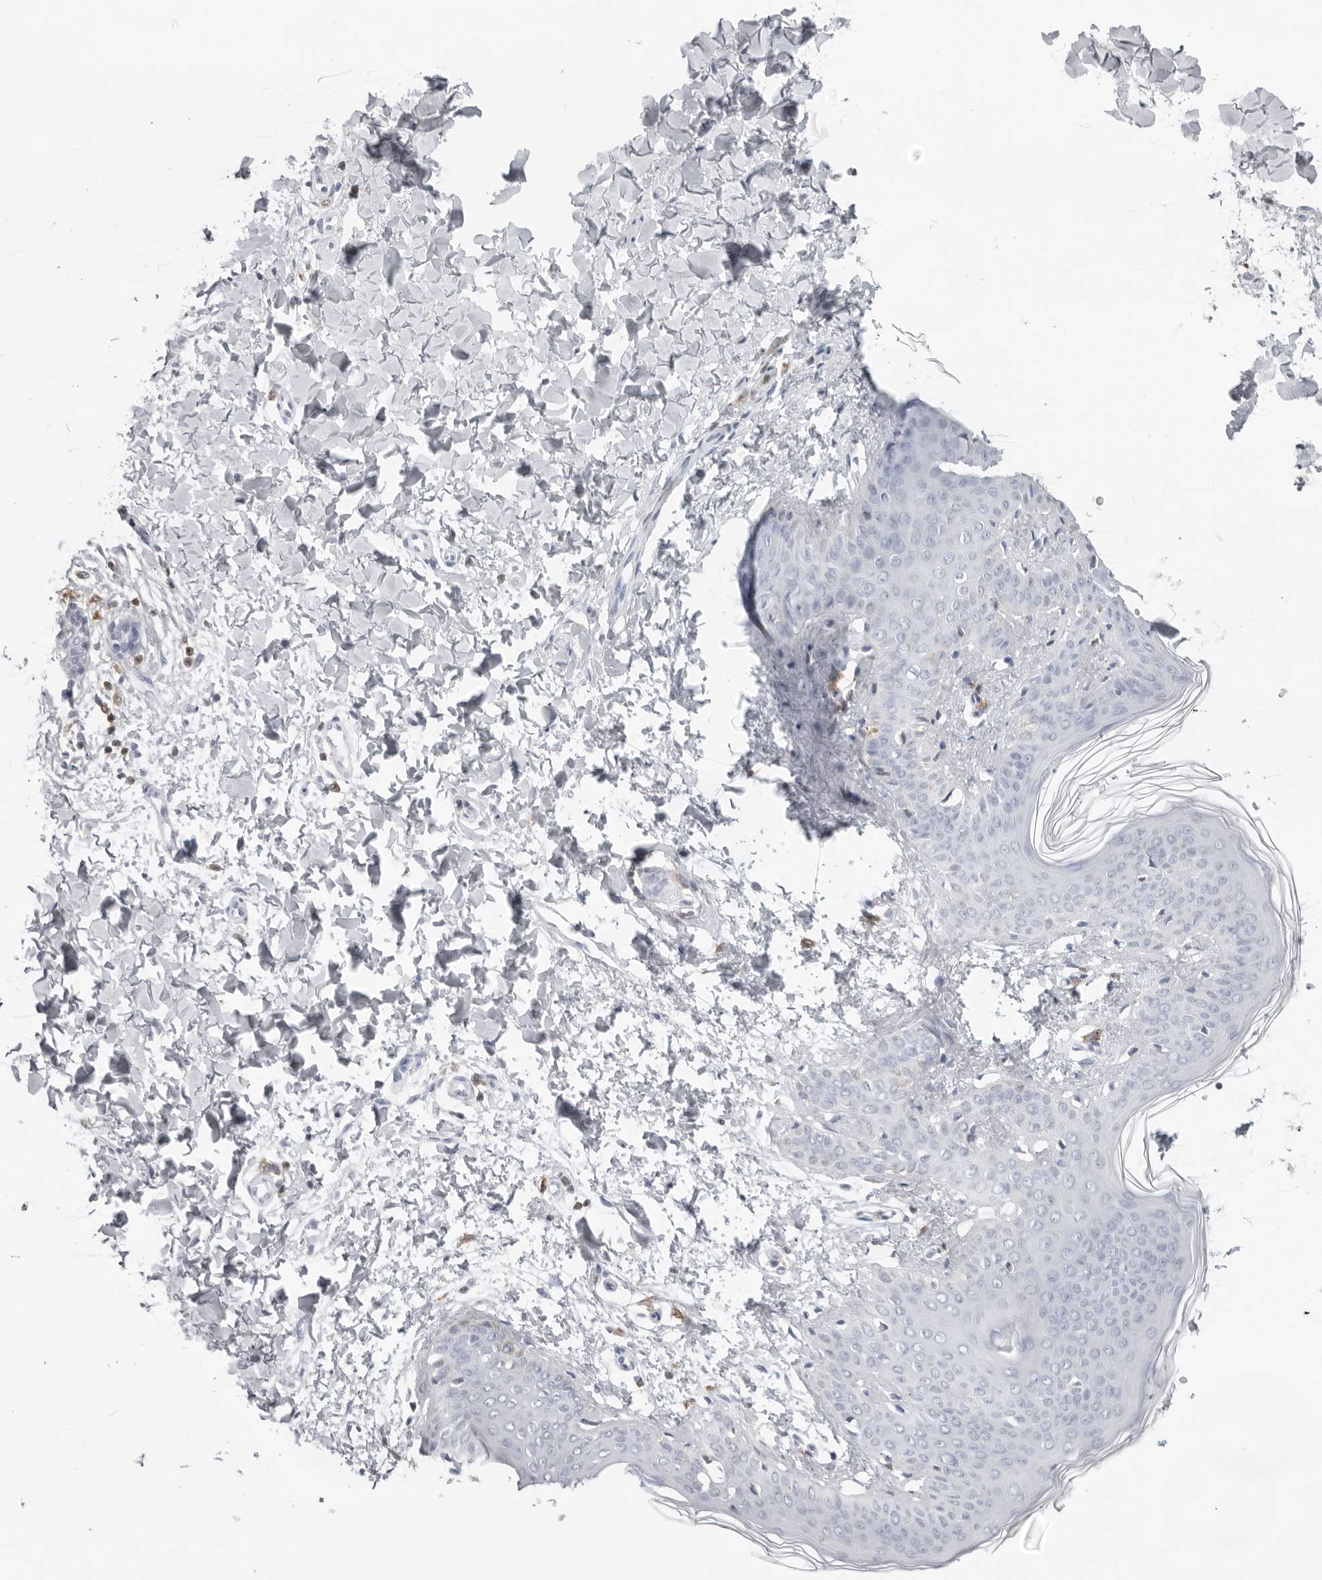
{"staining": {"intensity": "negative", "quantity": "none", "location": "none"}, "tissue": "skin", "cell_type": "Fibroblasts", "image_type": "normal", "snomed": [{"axis": "morphology", "description": "Normal tissue, NOS"}, {"axis": "topography", "description": "Skin"}], "caption": "This is an immunohistochemistry histopathology image of normal human skin. There is no positivity in fibroblasts.", "gene": "FMNL1", "patient": {"sex": "female", "age": 17}}